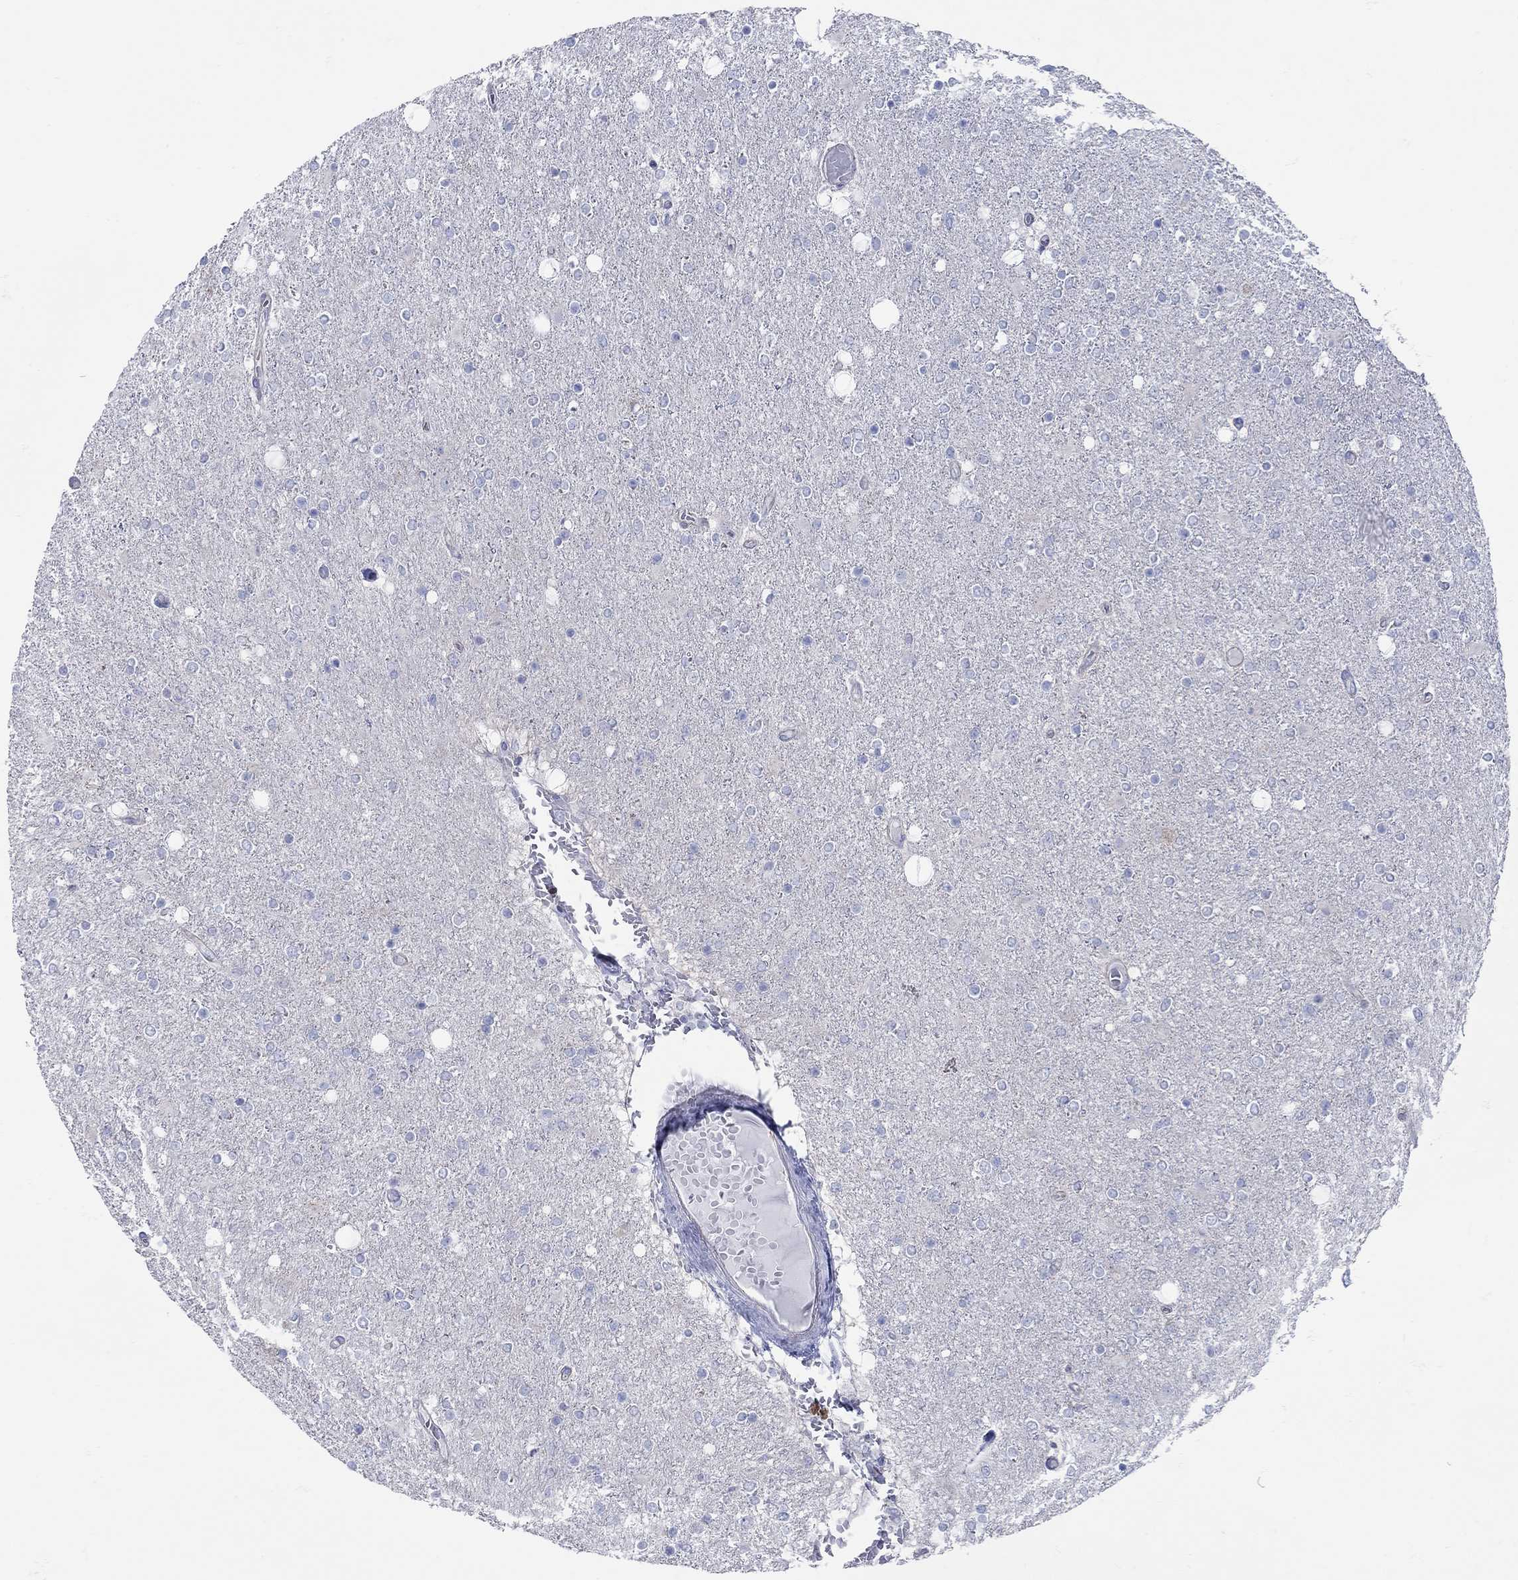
{"staining": {"intensity": "negative", "quantity": "none", "location": "none"}, "tissue": "glioma", "cell_type": "Tumor cells", "image_type": "cancer", "snomed": [{"axis": "morphology", "description": "Glioma, malignant, High grade"}, {"axis": "topography", "description": "Cerebral cortex"}], "caption": "Immunohistochemistry photomicrograph of neoplastic tissue: human glioma stained with DAB reveals no significant protein expression in tumor cells.", "gene": "PDZD3", "patient": {"sex": "male", "age": 70}}